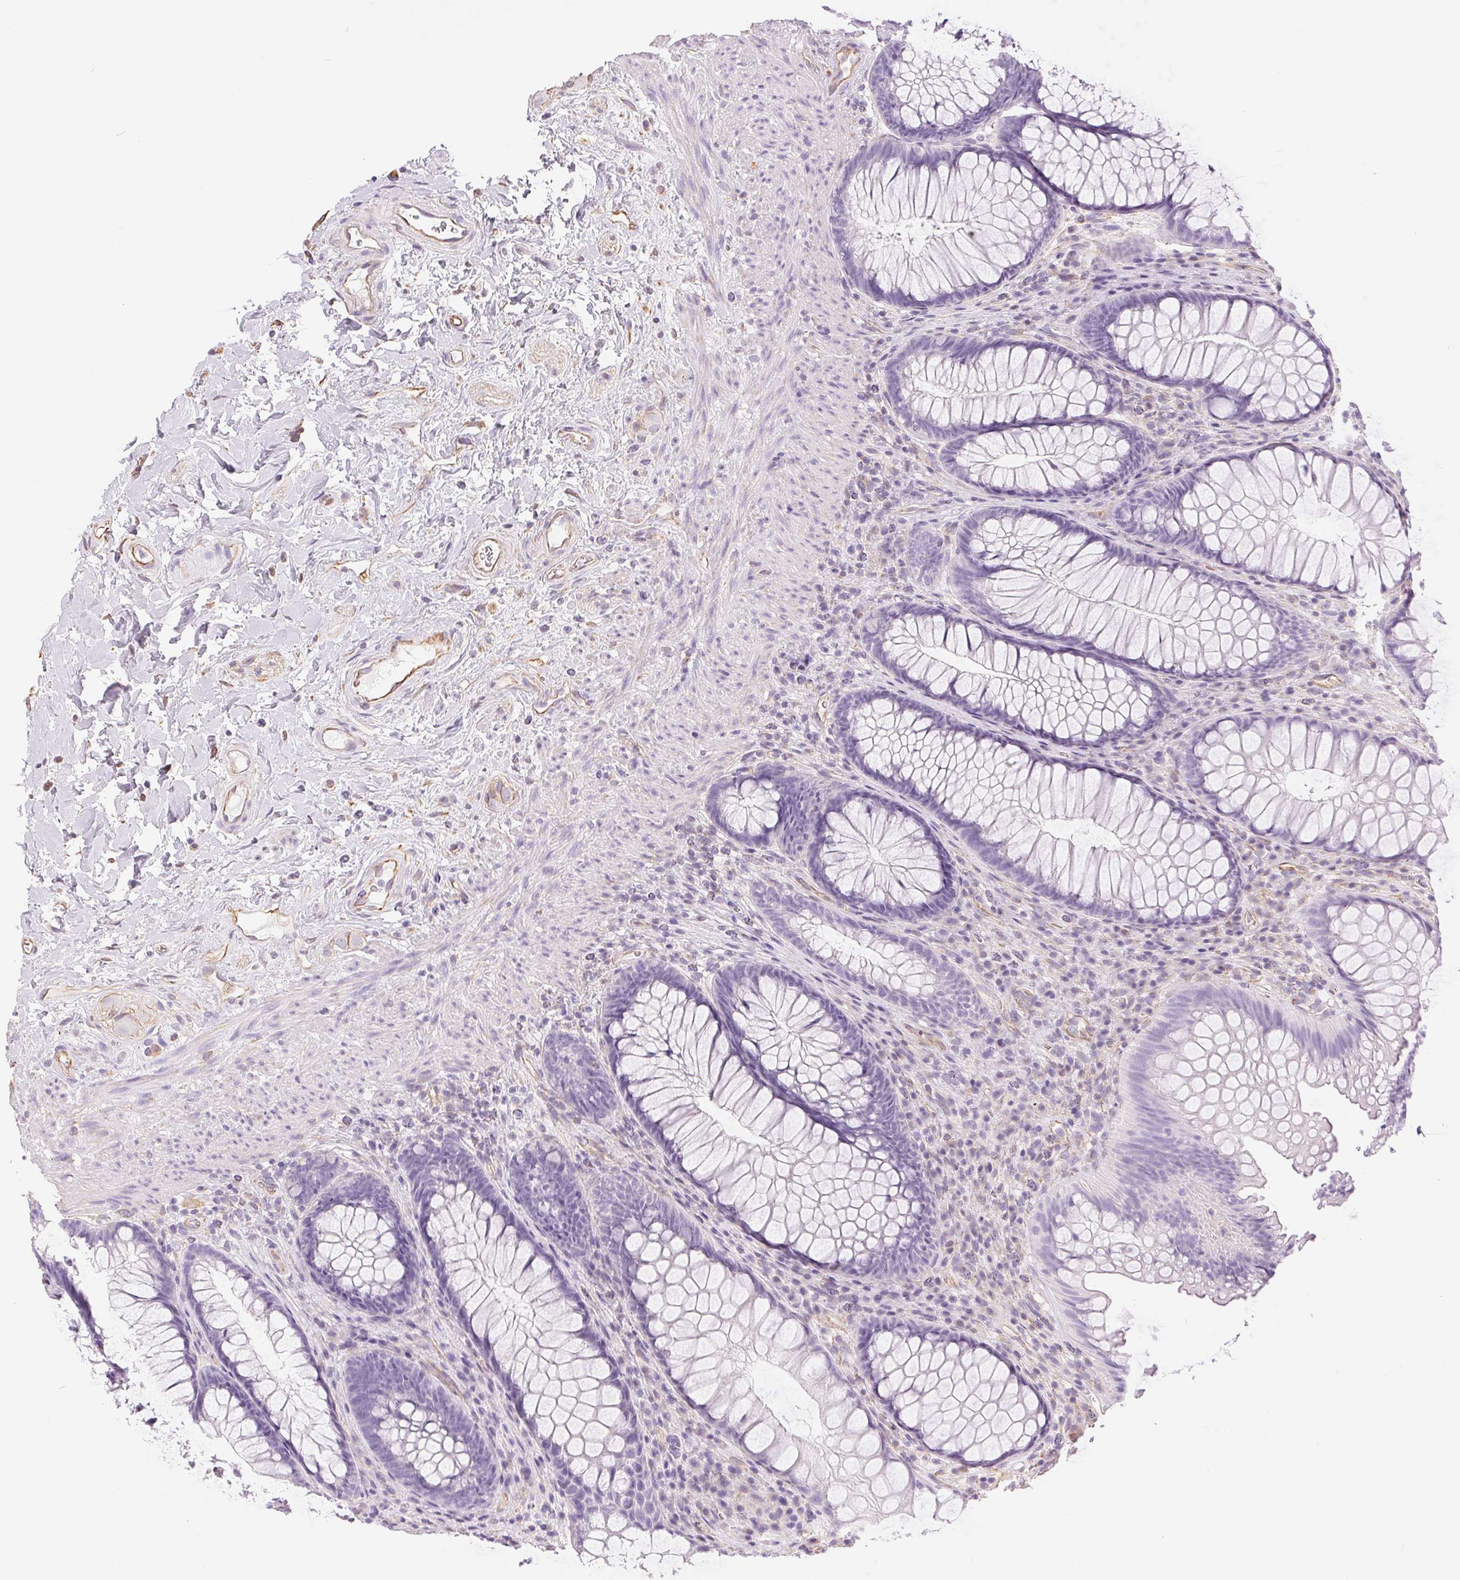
{"staining": {"intensity": "negative", "quantity": "none", "location": "none"}, "tissue": "rectum", "cell_type": "Glandular cells", "image_type": "normal", "snomed": [{"axis": "morphology", "description": "Normal tissue, NOS"}, {"axis": "topography", "description": "Smooth muscle"}, {"axis": "topography", "description": "Rectum"}], "caption": "Normal rectum was stained to show a protein in brown. There is no significant positivity in glandular cells. (Stains: DAB (3,3'-diaminobenzidine) immunohistochemistry (IHC) with hematoxylin counter stain, Microscopy: brightfield microscopy at high magnification).", "gene": "GFAP", "patient": {"sex": "male", "age": 53}}